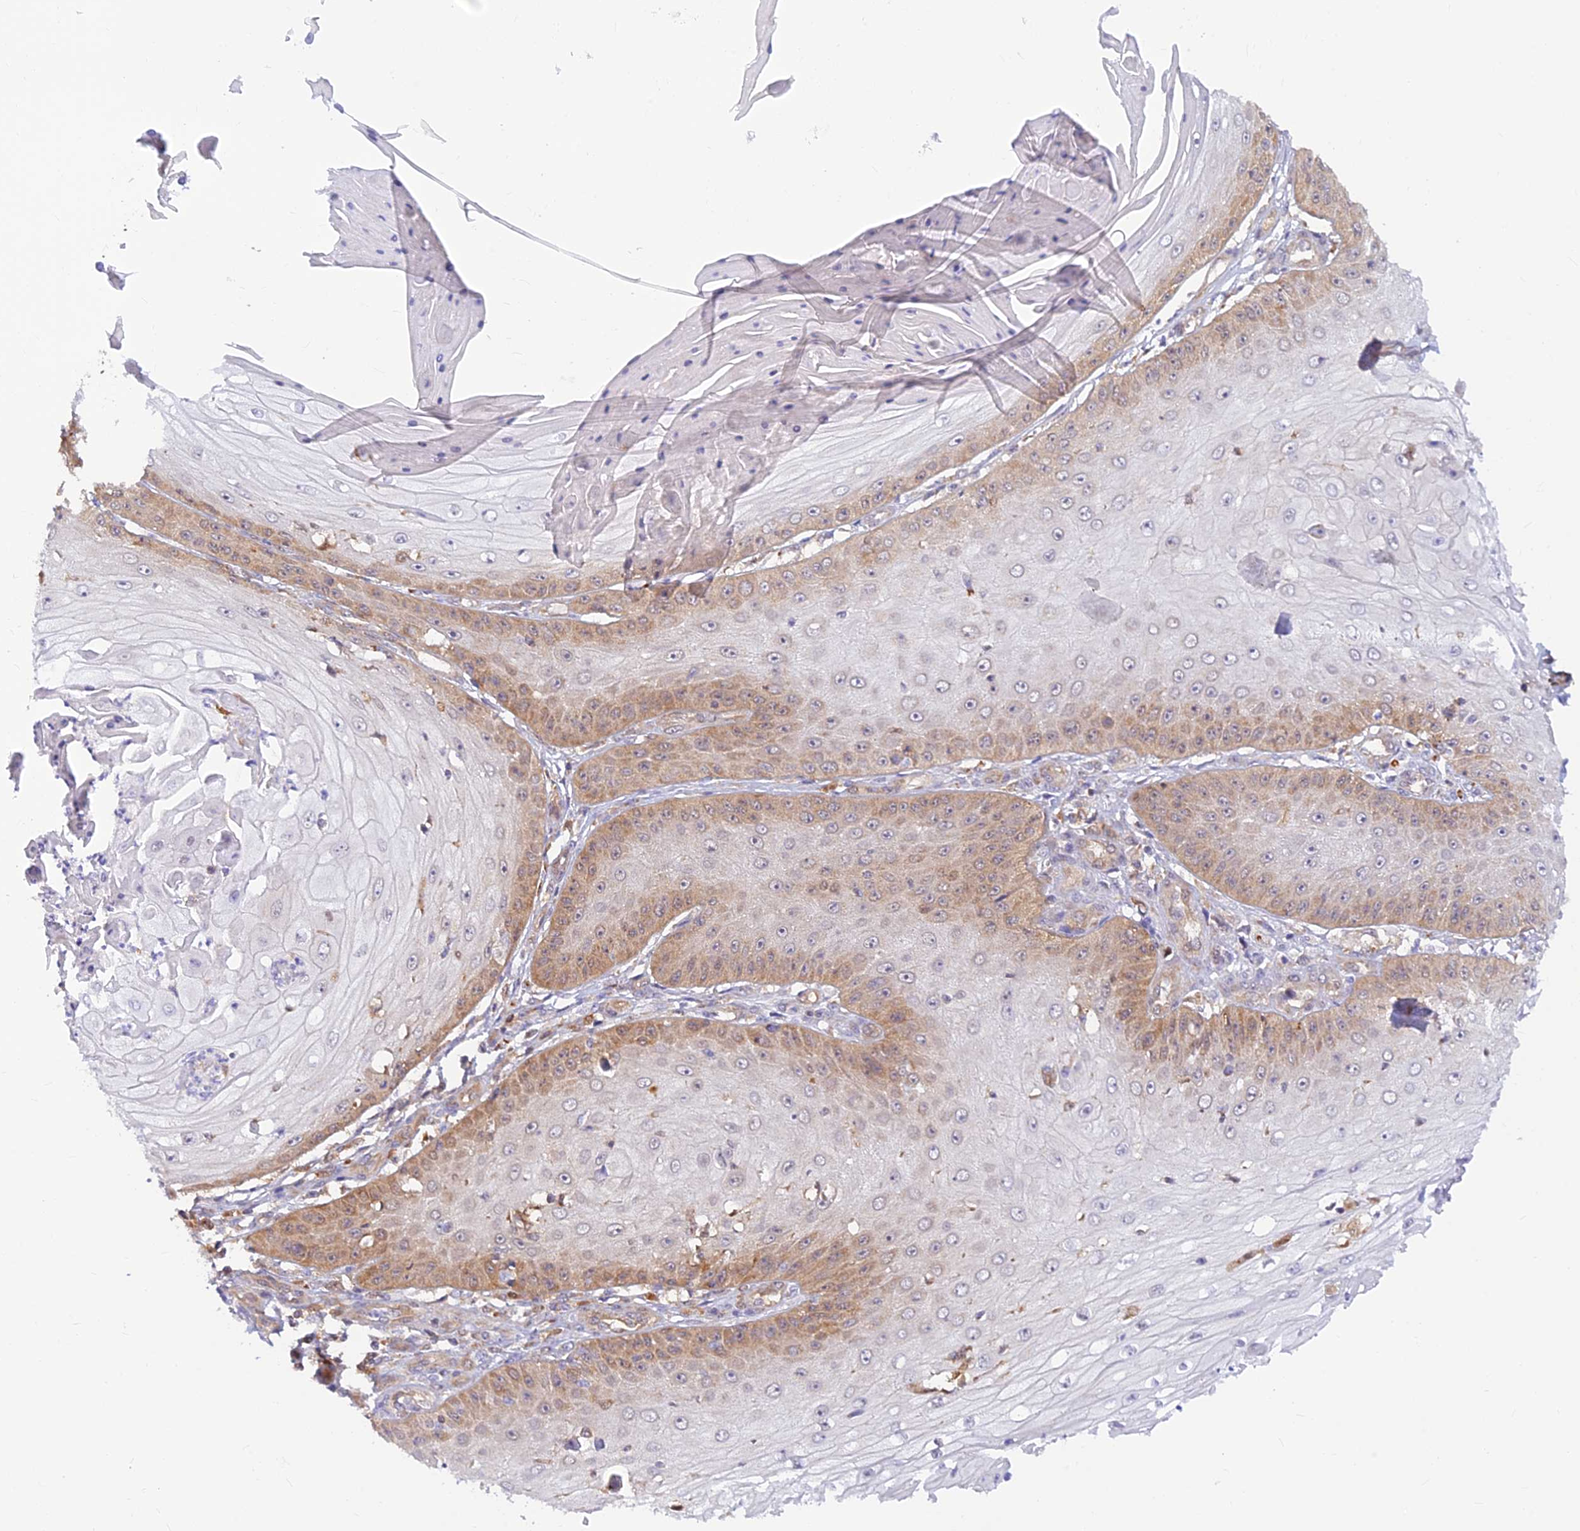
{"staining": {"intensity": "moderate", "quantity": "25%-75%", "location": "cytoplasmic/membranous"}, "tissue": "skin cancer", "cell_type": "Tumor cells", "image_type": "cancer", "snomed": [{"axis": "morphology", "description": "Squamous cell carcinoma, NOS"}, {"axis": "topography", "description": "Skin"}], "caption": "Protein expression analysis of human skin cancer (squamous cell carcinoma) reveals moderate cytoplasmic/membranous positivity in about 25%-75% of tumor cells.", "gene": "LYSMD2", "patient": {"sex": "male", "age": 70}}